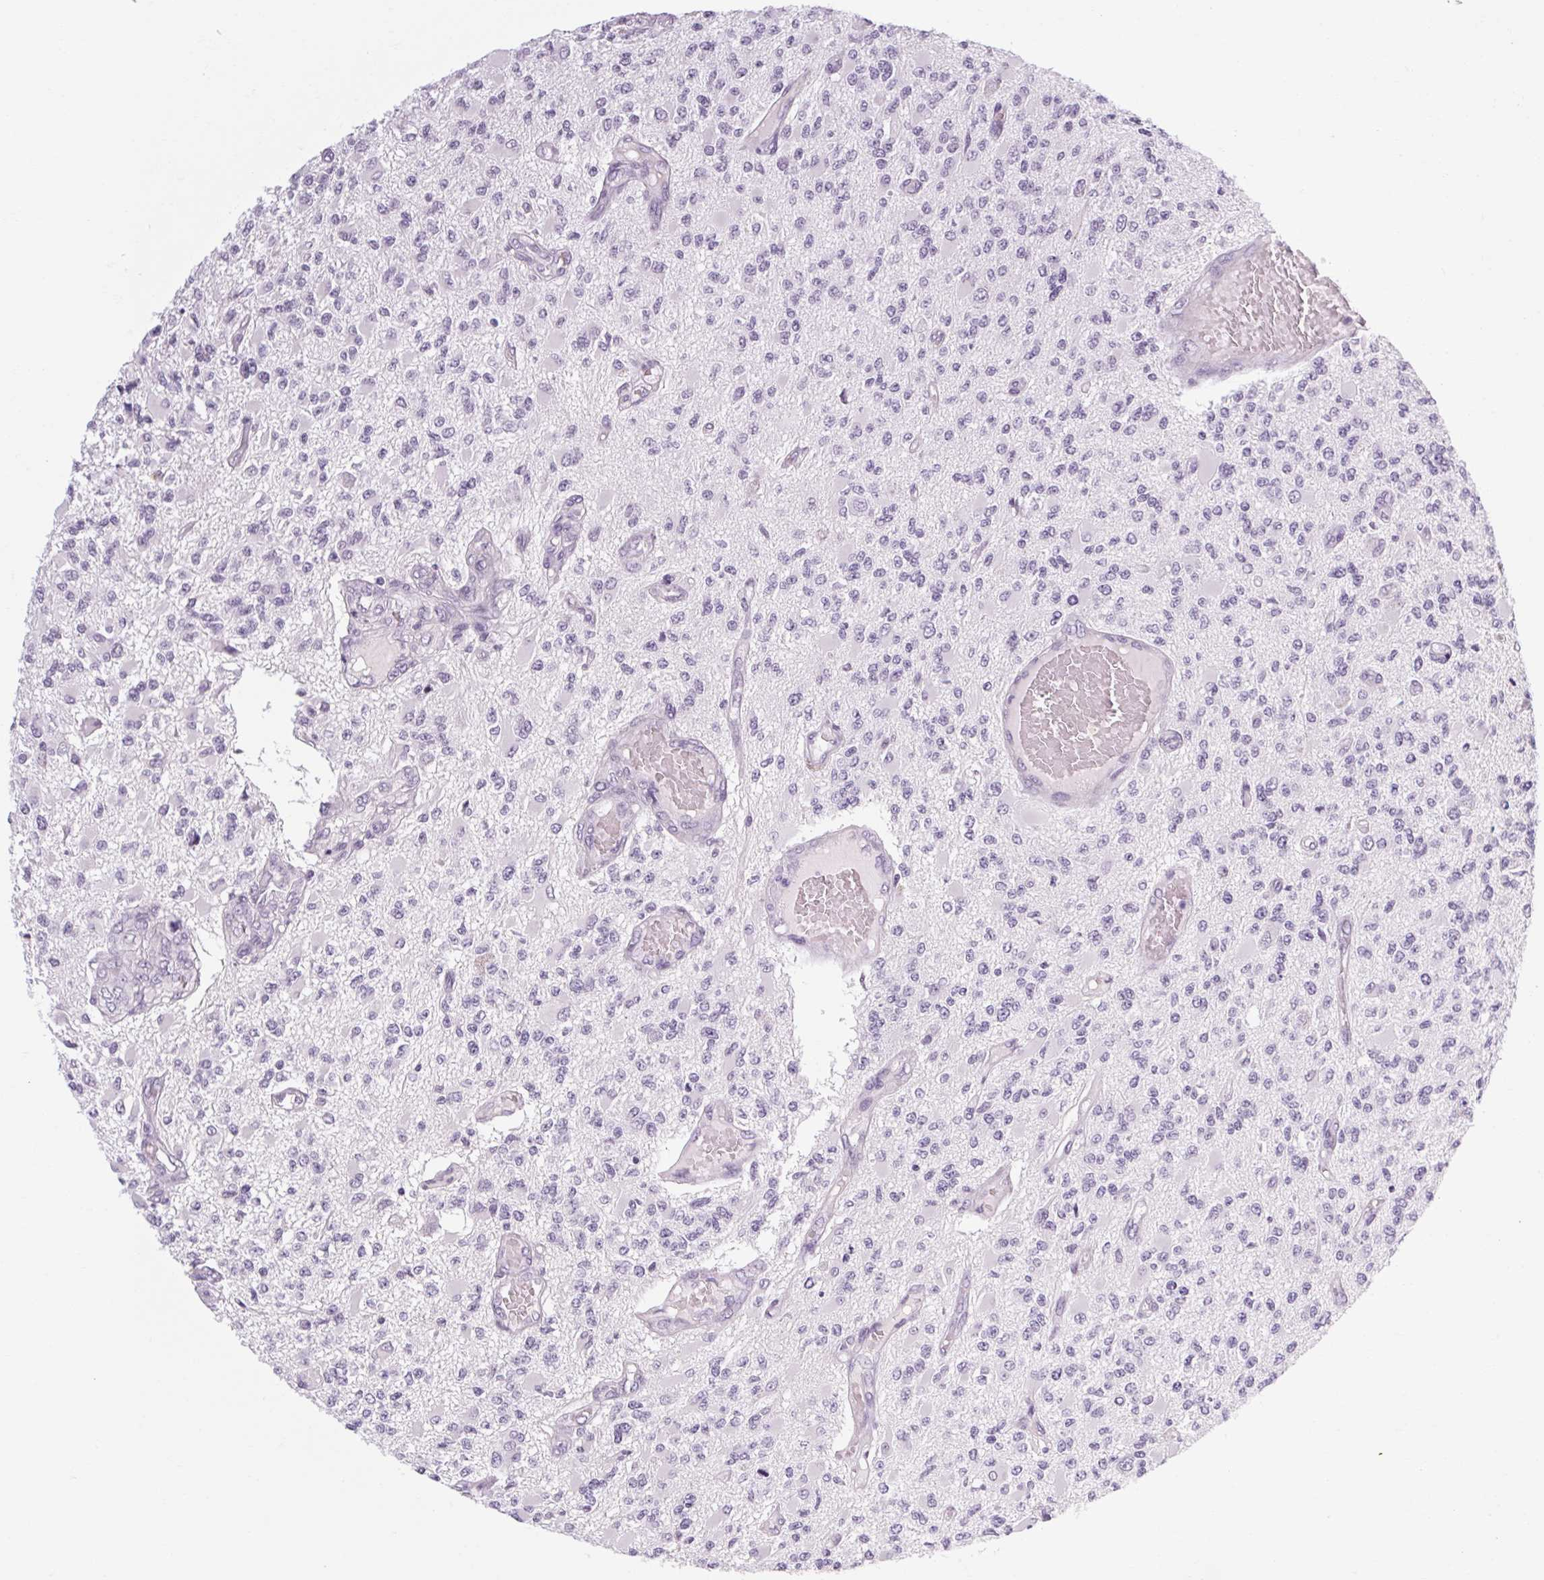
{"staining": {"intensity": "negative", "quantity": "none", "location": "none"}, "tissue": "glioma", "cell_type": "Tumor cells", "image_type": "cancer", "snomed": [{"axis": "morphology", "description": "Glioma, malignant, High grade"}, {"axis": "topography", "description": "Brain"}], "caption": "The micrograph demonstrates no staining of tumor cells in glioma. (DAB immunohistochemistry visualized using brightfield microscopy, high magnification).", "gene": "POMC", "patient": {"sex": "female", "age": 63}}